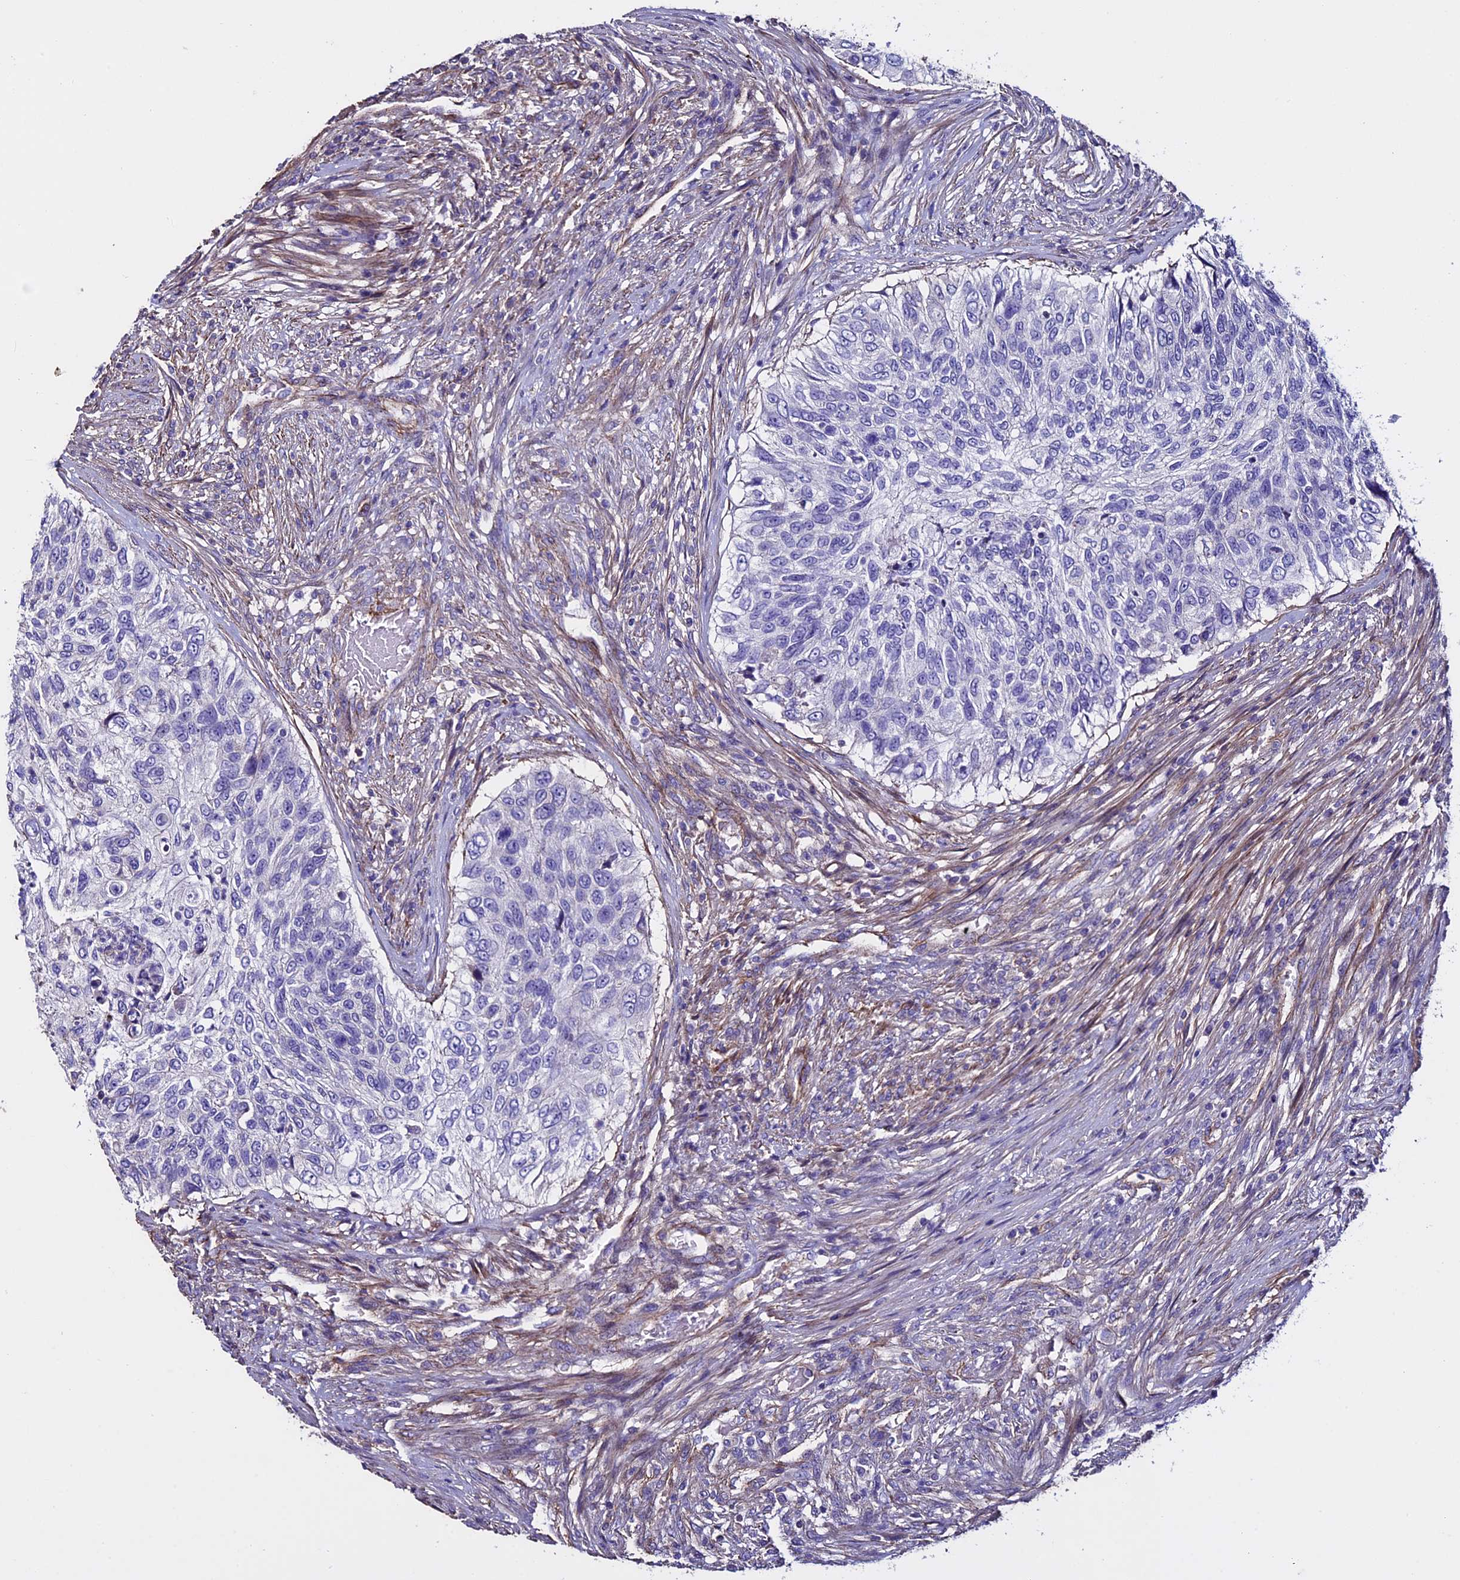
{"staining": {"intensity": "negative", "quantity": "none", "location": "none"}, "tissue": "urothelial cancer", "cell_type": "Tumor cells", "image_type": "cancer", "snomed": [{"axis": "morphology", "description": "Urothelial carcinoma, High grade"}, {"axis": "topography", "description": "Urinary bladder"}], "caption": "The micrograph reveals no significant staining in tumor cells of high-grade urothelial carcinoma.", "gene": "EVA1B", "patient": {"sex": "female", "age": 60}}